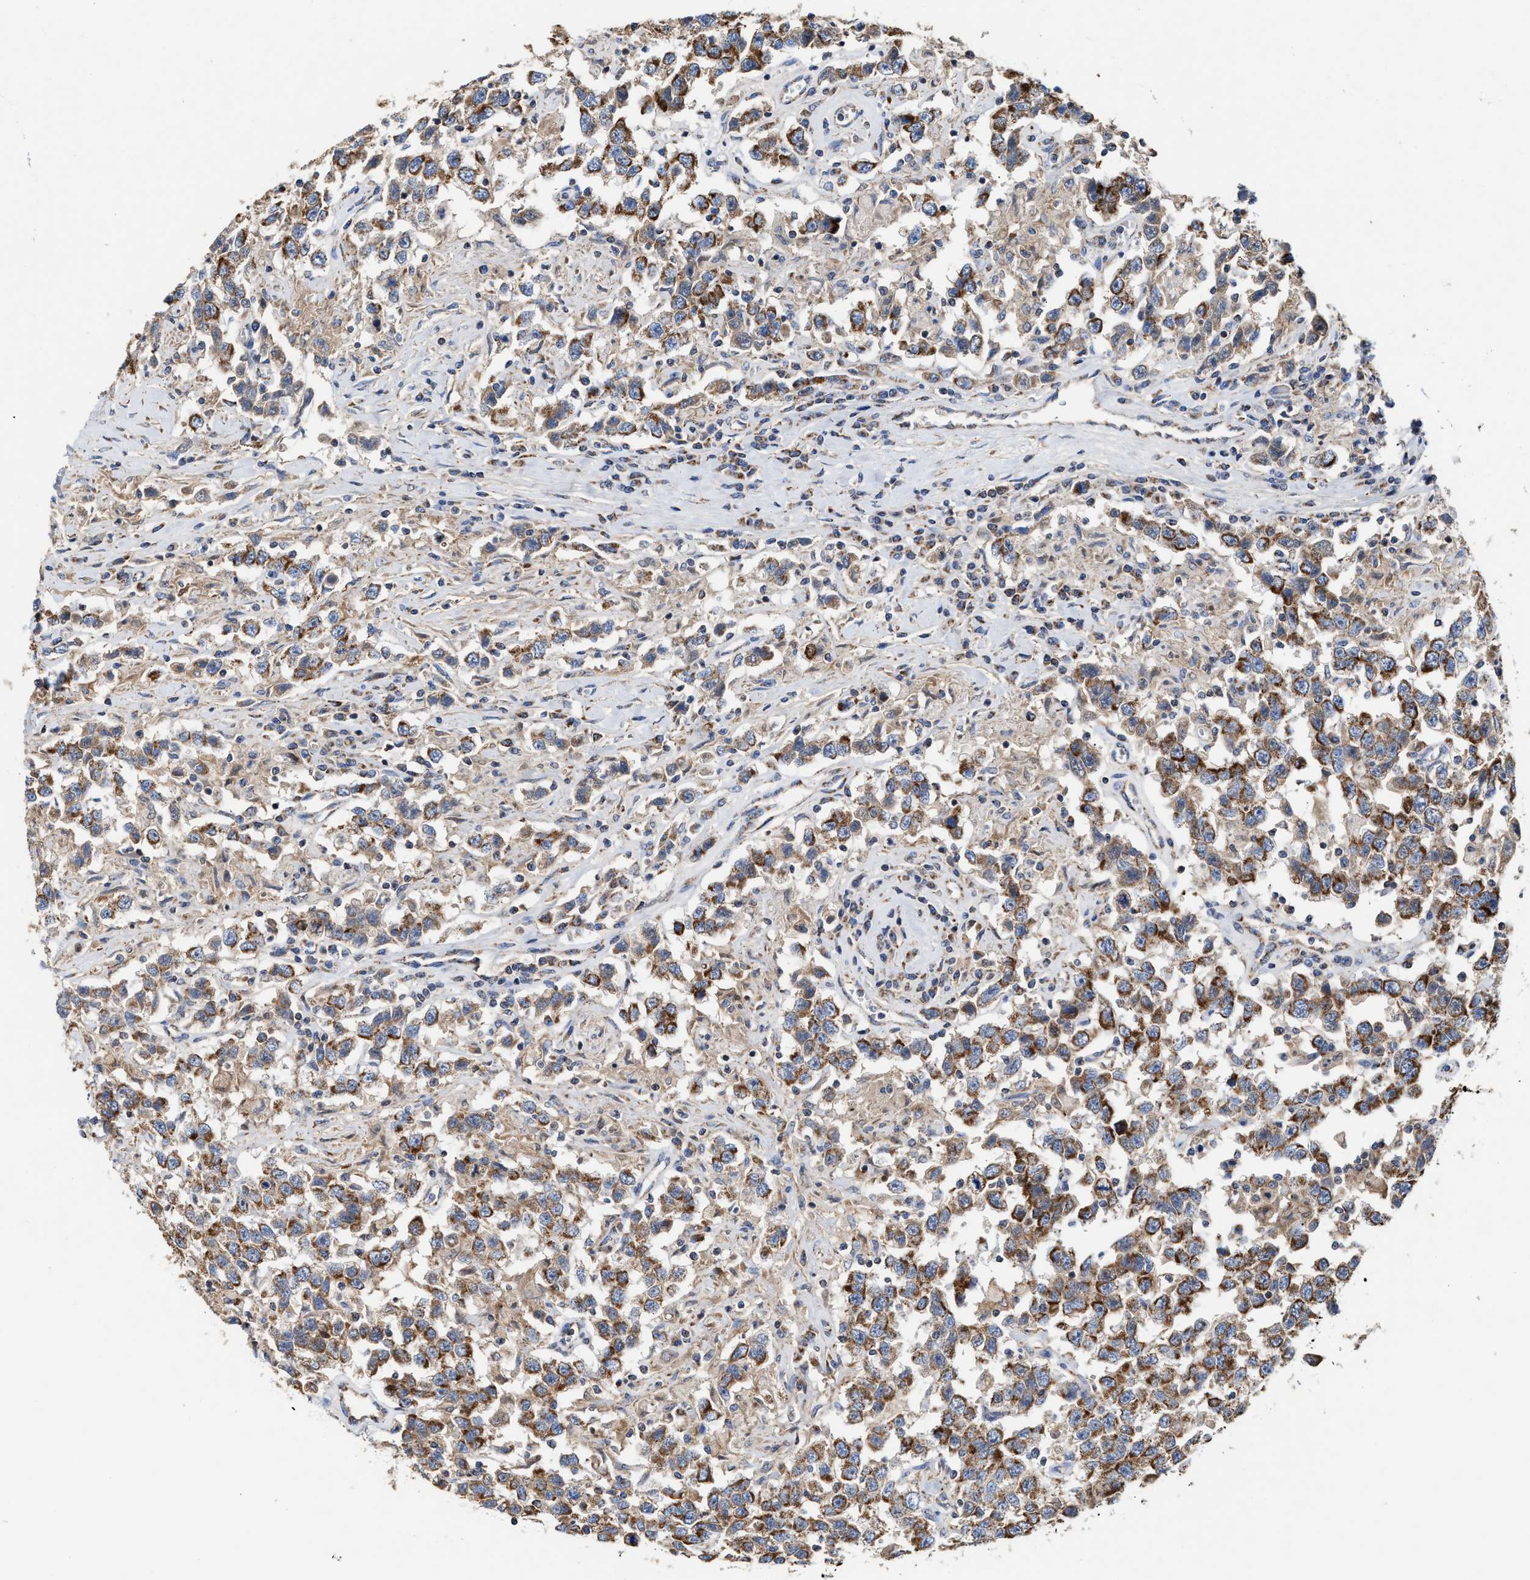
{"staining": {"intensity": "moderate", "quantity": ">75%", "location": "cytoplasmic/membranous"}, "tissue": "testis cancer", "cell_type": "Tumor cells", "image_type": "cancer", "snomed": [{"axis": "morphology", "description": "Seminoma, NOS"}, {"axis": "topography", "description": "Testis"}], "caption": "An IHC histopathology image of tumor tissue is shown. Protein staining in brown shows moderate cytoplasmic/membranous positivity in seminoma (testis) within tumor cells.", "gene": "MECR", "patient": {"sex": "male", "age": 41}}